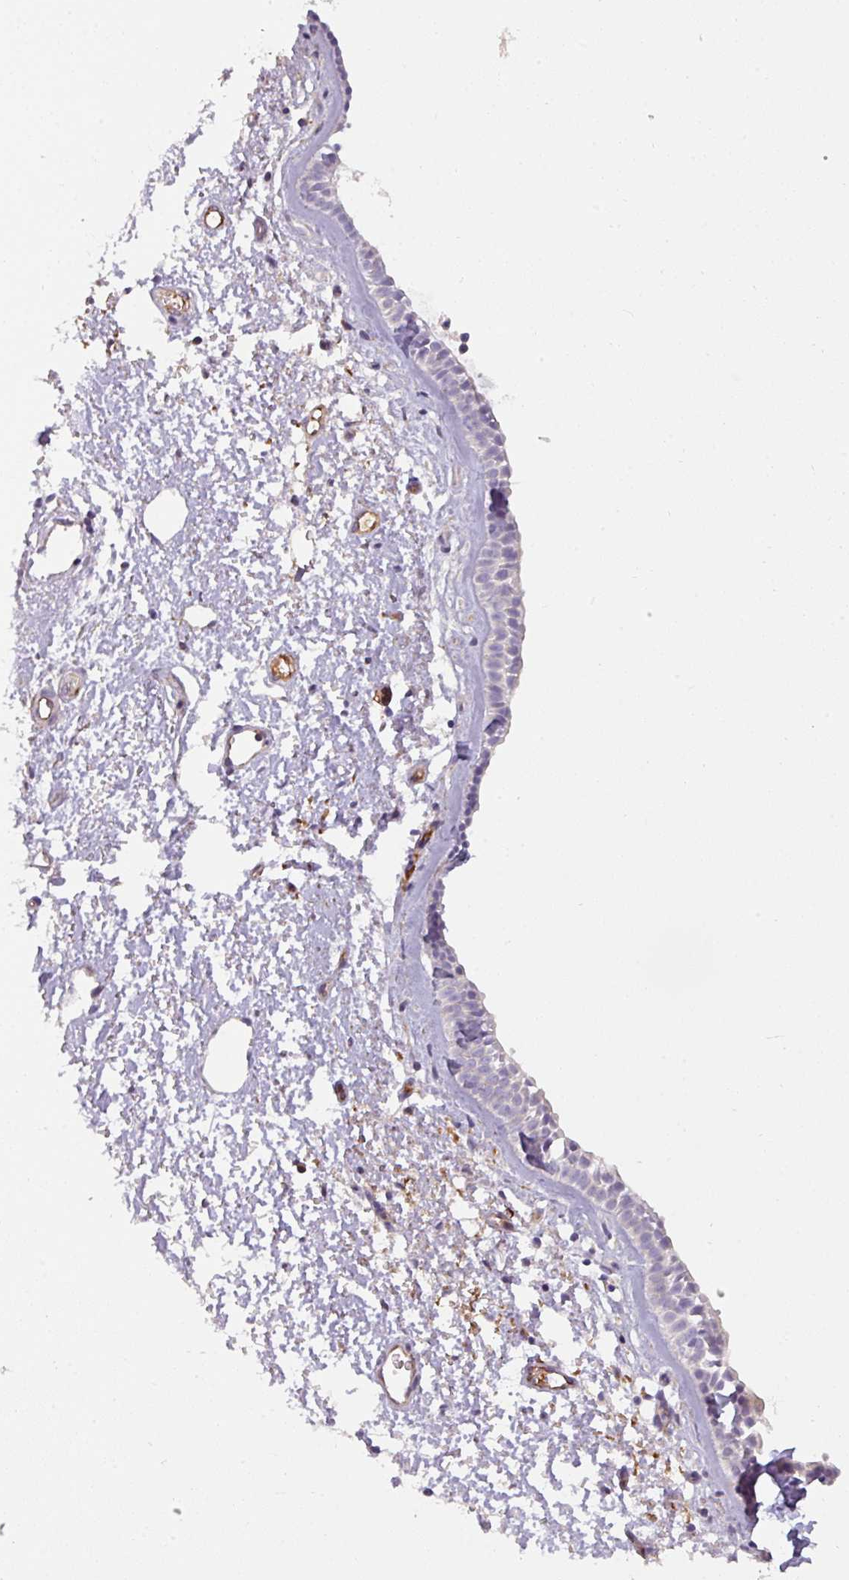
{"staining": {"intensity": "negative", "quantity": "none", "location": "none"}, "tissue": "nasopharynx", "cell_type": "Respiratory epithelial cells", "image_type": "normal", "snomed": [{"axis": "morphology", "description": "Normal tissue, NOS"}, {"axis": "topography", "description": "Cartilage tissue"}, {"axis": "topography", "description": "Nasopharynx"}], "caption": "Immunohistochemistry (IHC) of benign nasopharynx reveals no expression in respiratory epithelial cells.", "gene": "BUD23", "patient": {"sex": "male", "age": 56}}